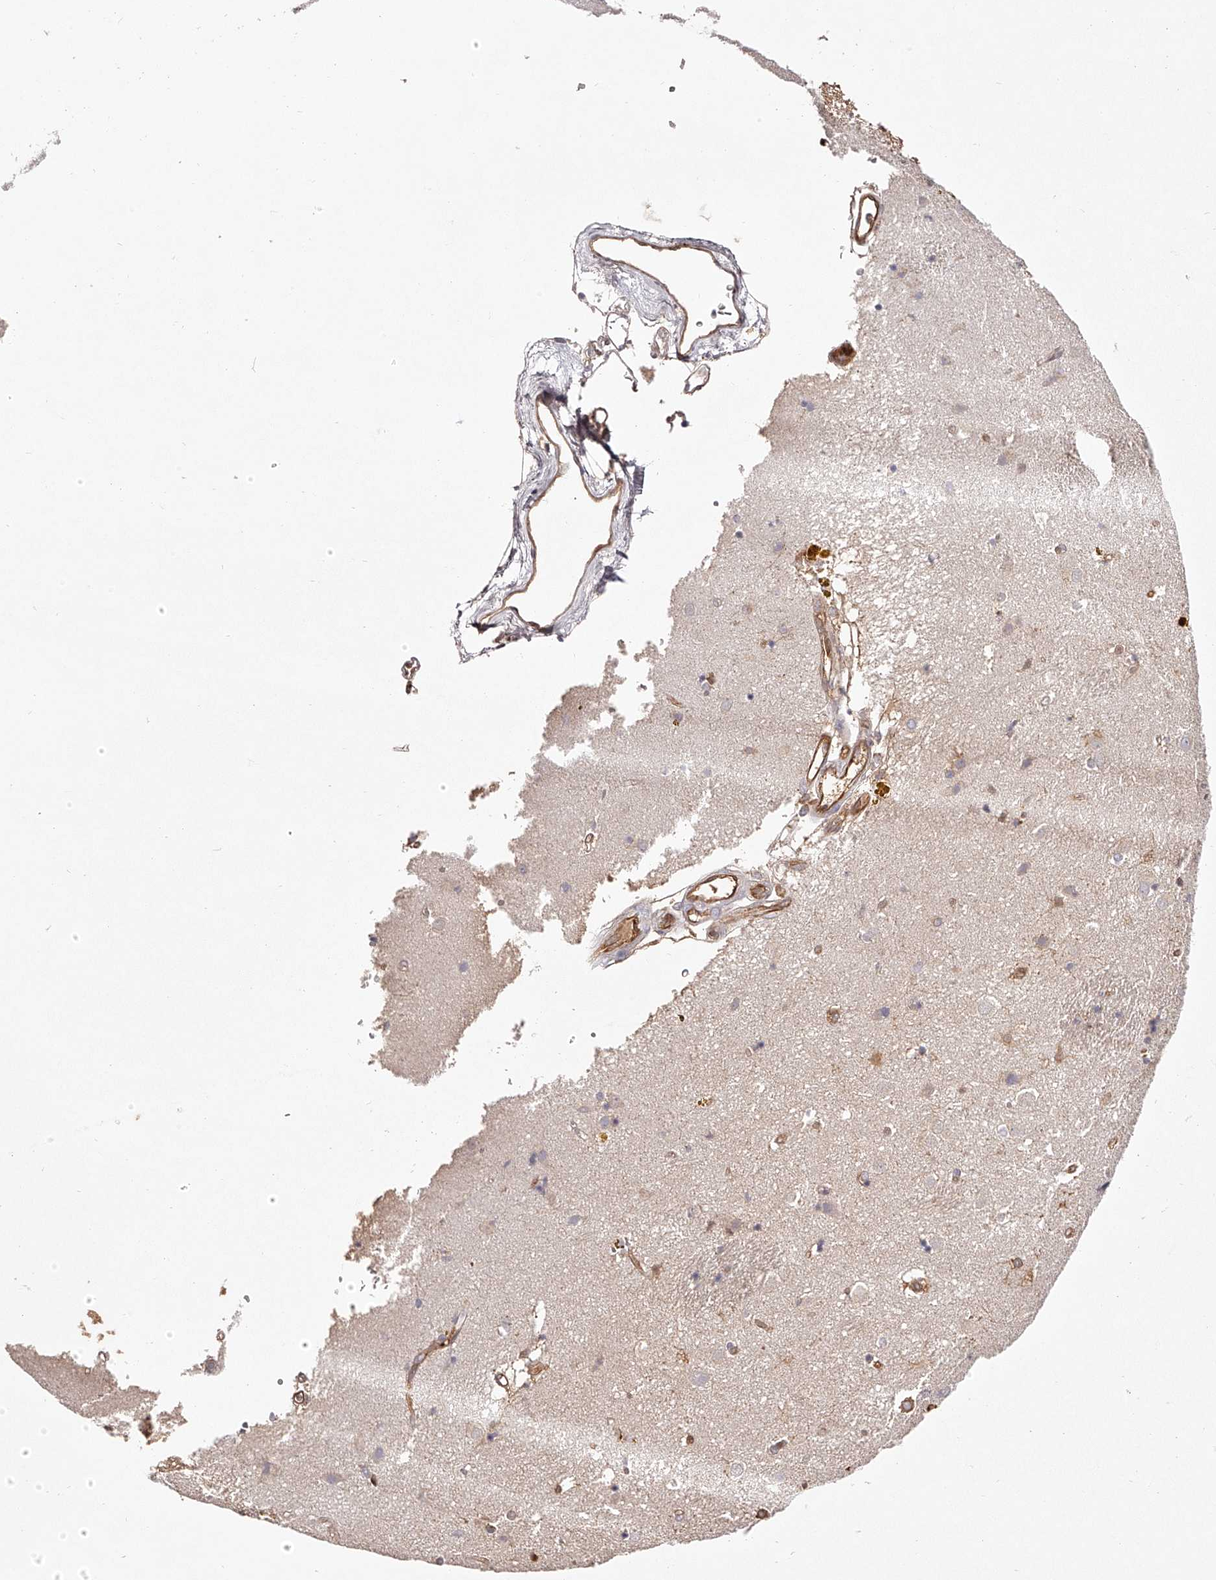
{"staining": {"intensity": "weak", "quantity": "<25%", "location": "cytoplasmic/membranous"}, "tissue": "caudate", "cell_type": "Glial cells", "image_type": "normal", "snomed": [{"axis": "morphology", "description": "Normal tissue, NOS"}, {"axis": "topography", "description": "Lateral ventricle wall"}], "caption": "Caudate was stained to show a protein in brown. There is no significant staining in glial cells. The staining was performed using DAB to visualize the protein expression in brown, while the nuclei were stained in blue with hematoxylin (Magnification: 20x).", "gene": "LAP3", "patient": {"sex": "male", "age": 70}}